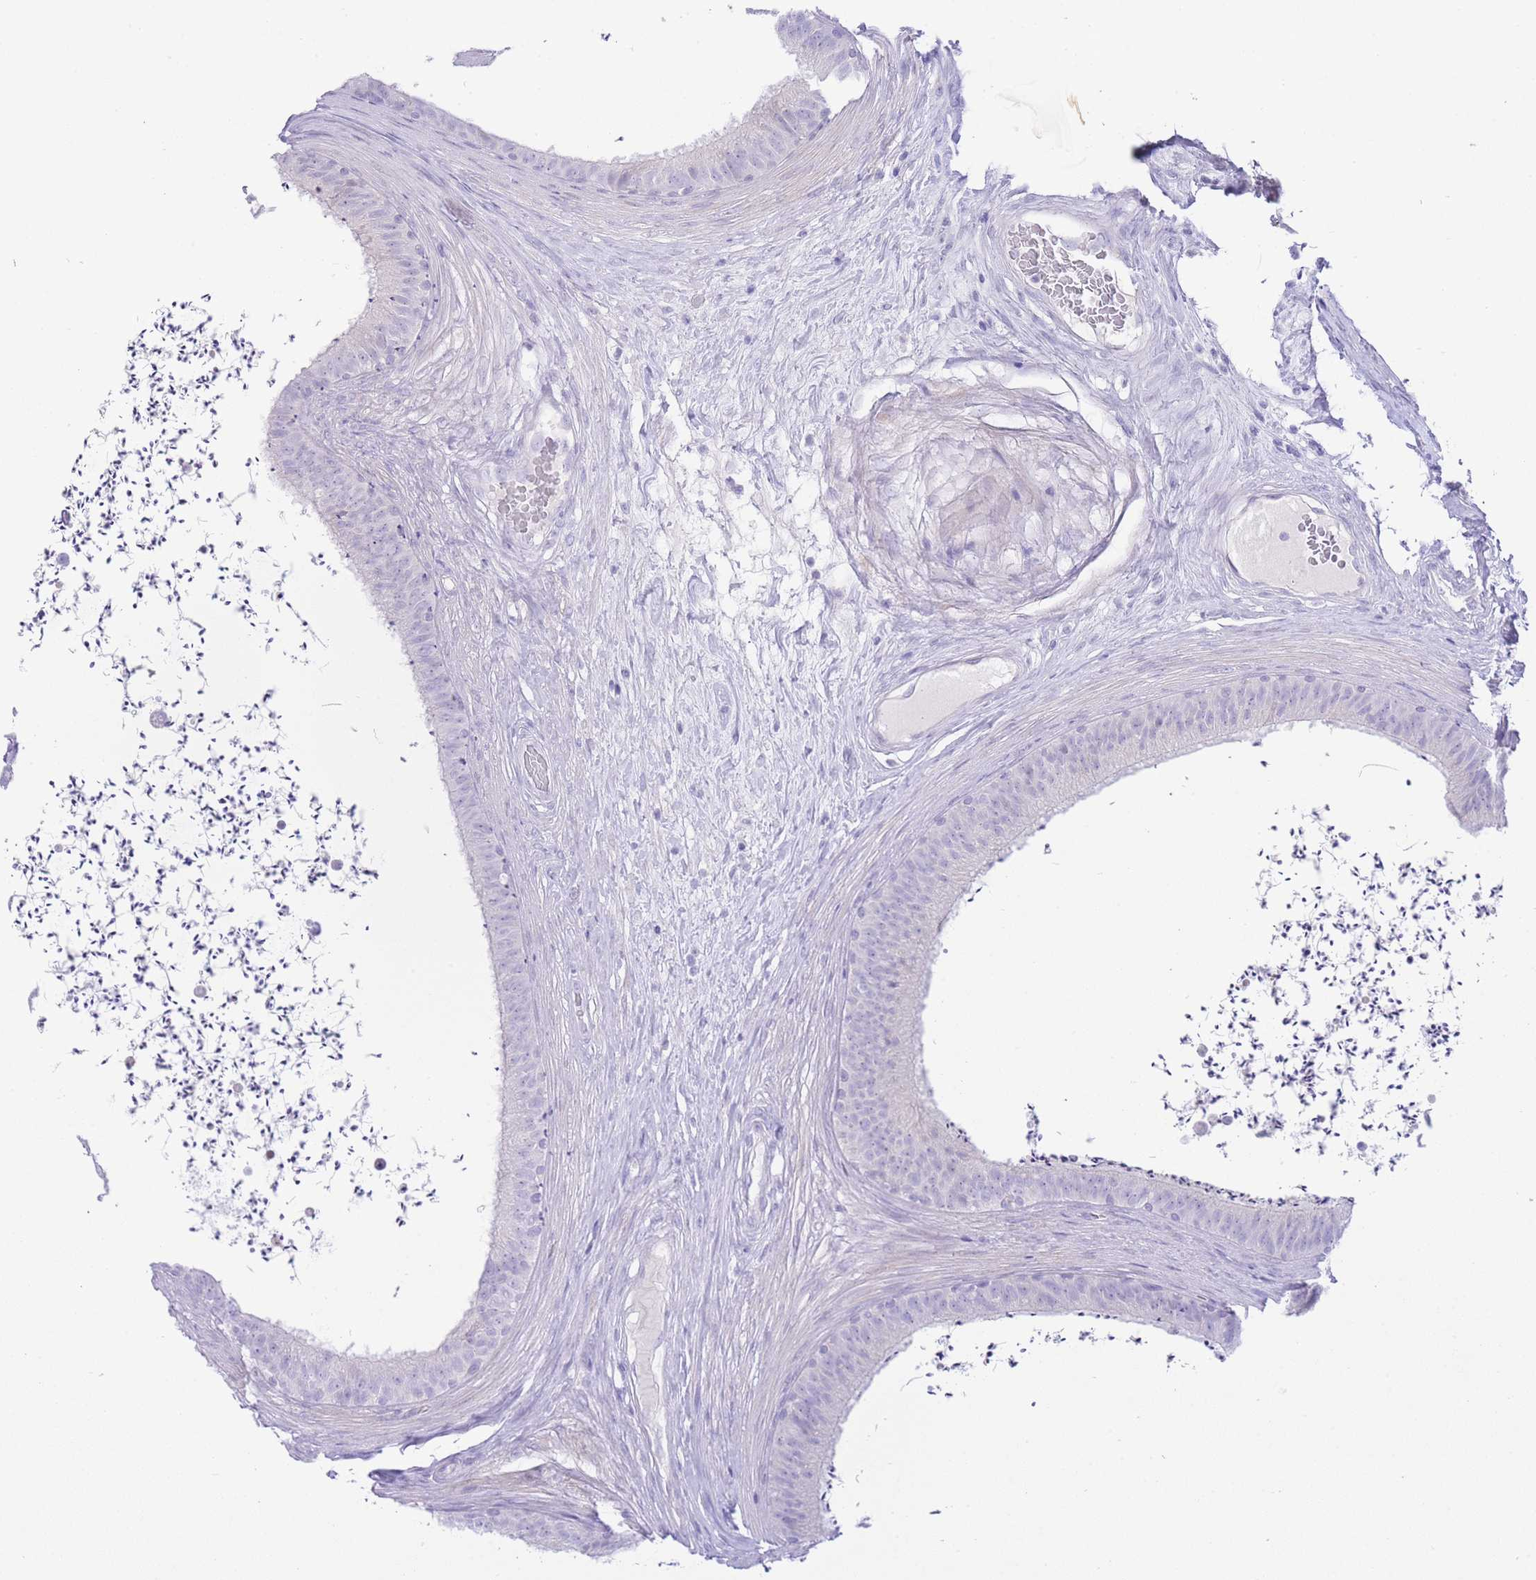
{"staining": {"intensity": "negative", "quantity": "none", "location": "none"}, "tissue": "epididymis", "cell_type": "Glandular cells", "image_type": "normal", "snomed": [{"axis": "morphology", "description": "Normal tissue, NOS"}, {"axis": "topography", "description": "Testis"}, {"axis": "topography", "description": "Epididymis"}], "caption": "This is an immunohistochemistry (IHC) histopathology image of benign epididymis. There is no staining in glandular cells.", "gene": "ZNF212", "patient": {"sex": "male", "age": 41}}